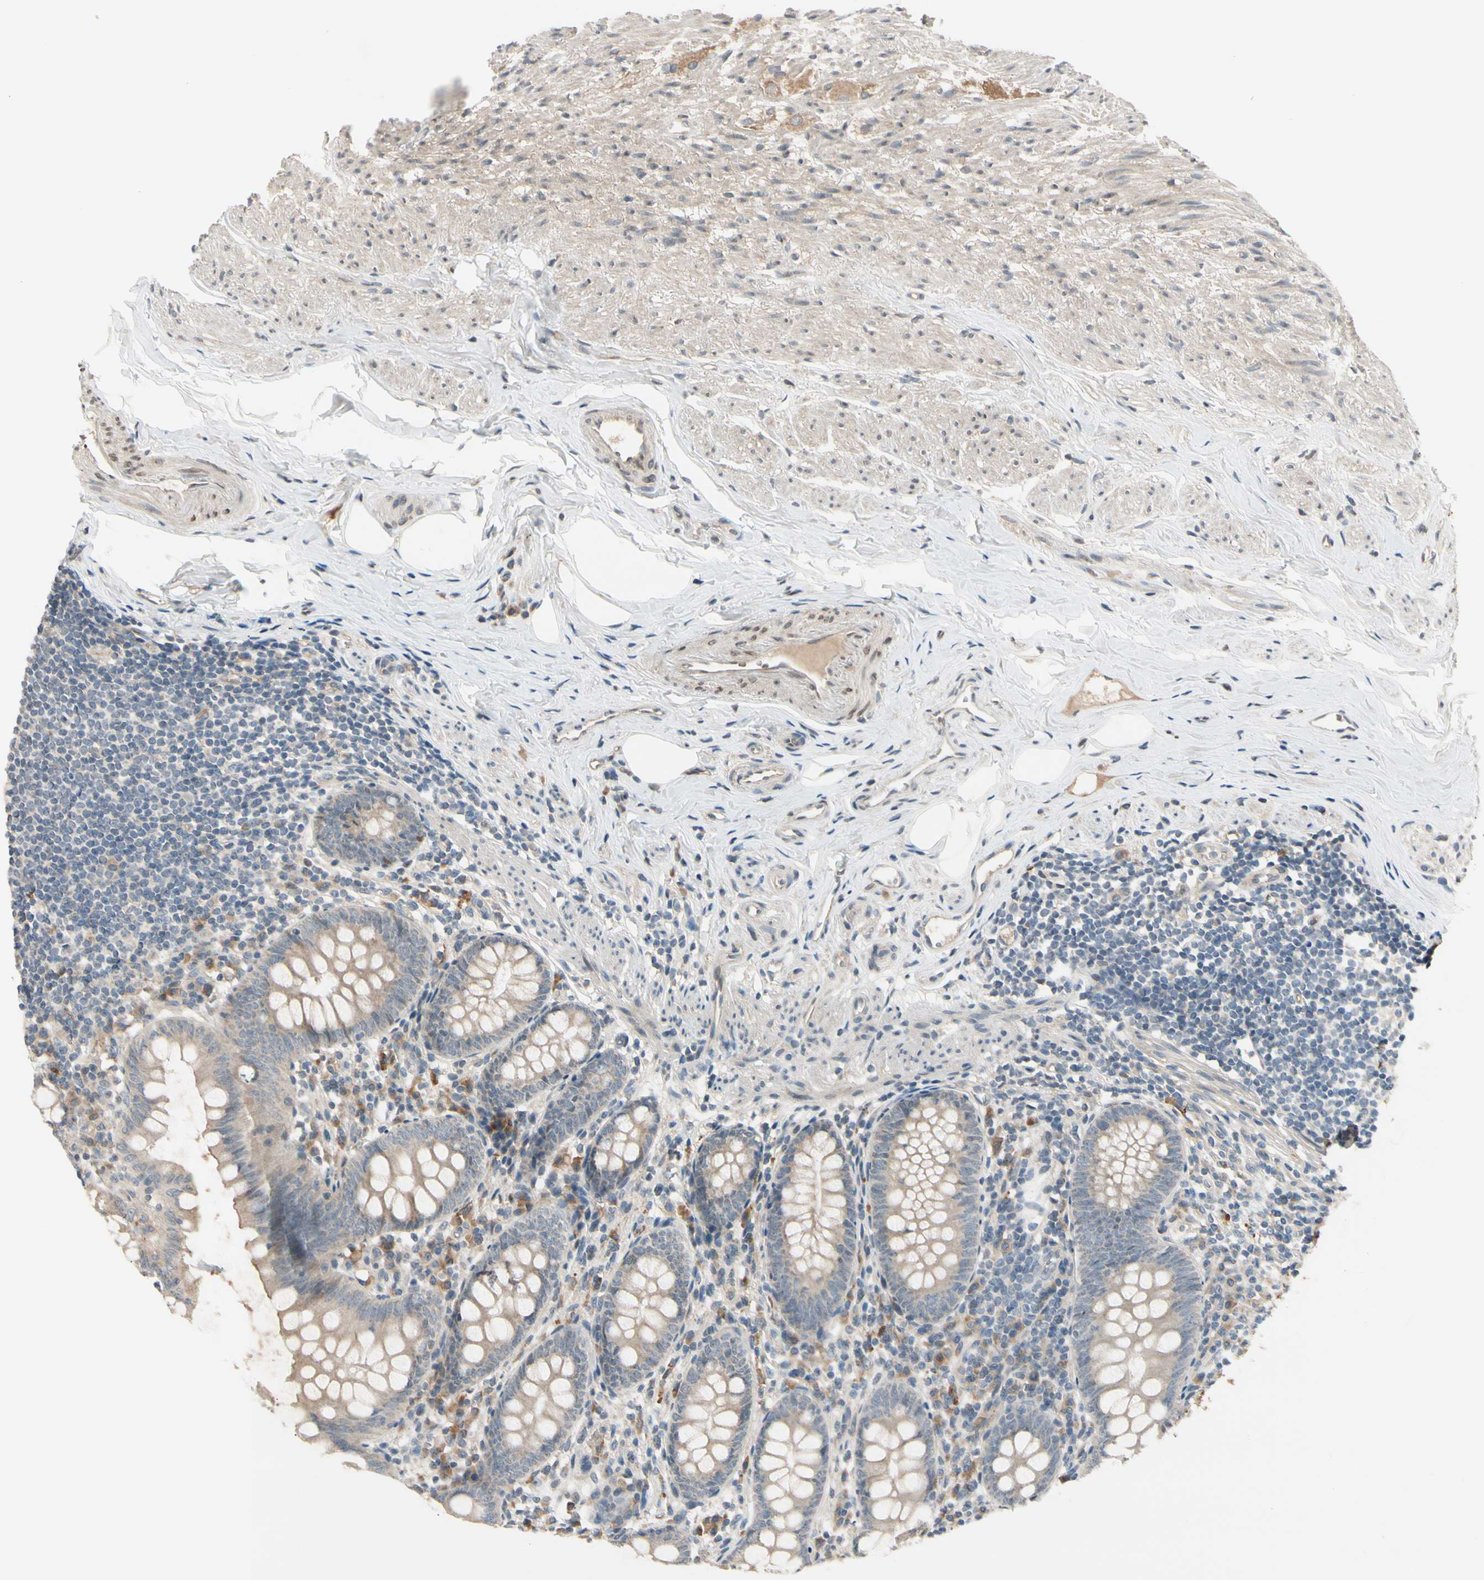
{"staining": {"intensity": "weak", "quantity": ">75%", "location": "cytoplasmic/membranous"}, "tissue": "appendix", "cell_type": "Glandular cells", "image_type": "normal", "snomed": [{"axis": "morphology", "description": "Normal tissue, NOS"}, {"axis": "topography", "description": "Appendix"}], "caption": "Immunohistochemistry of benign appendix displays low levels of weak cytoplasmic/membranous expression in about >75% of glandular cells.", "gene": "FGF10", "patient": {"sex": "female", "age": 77}}